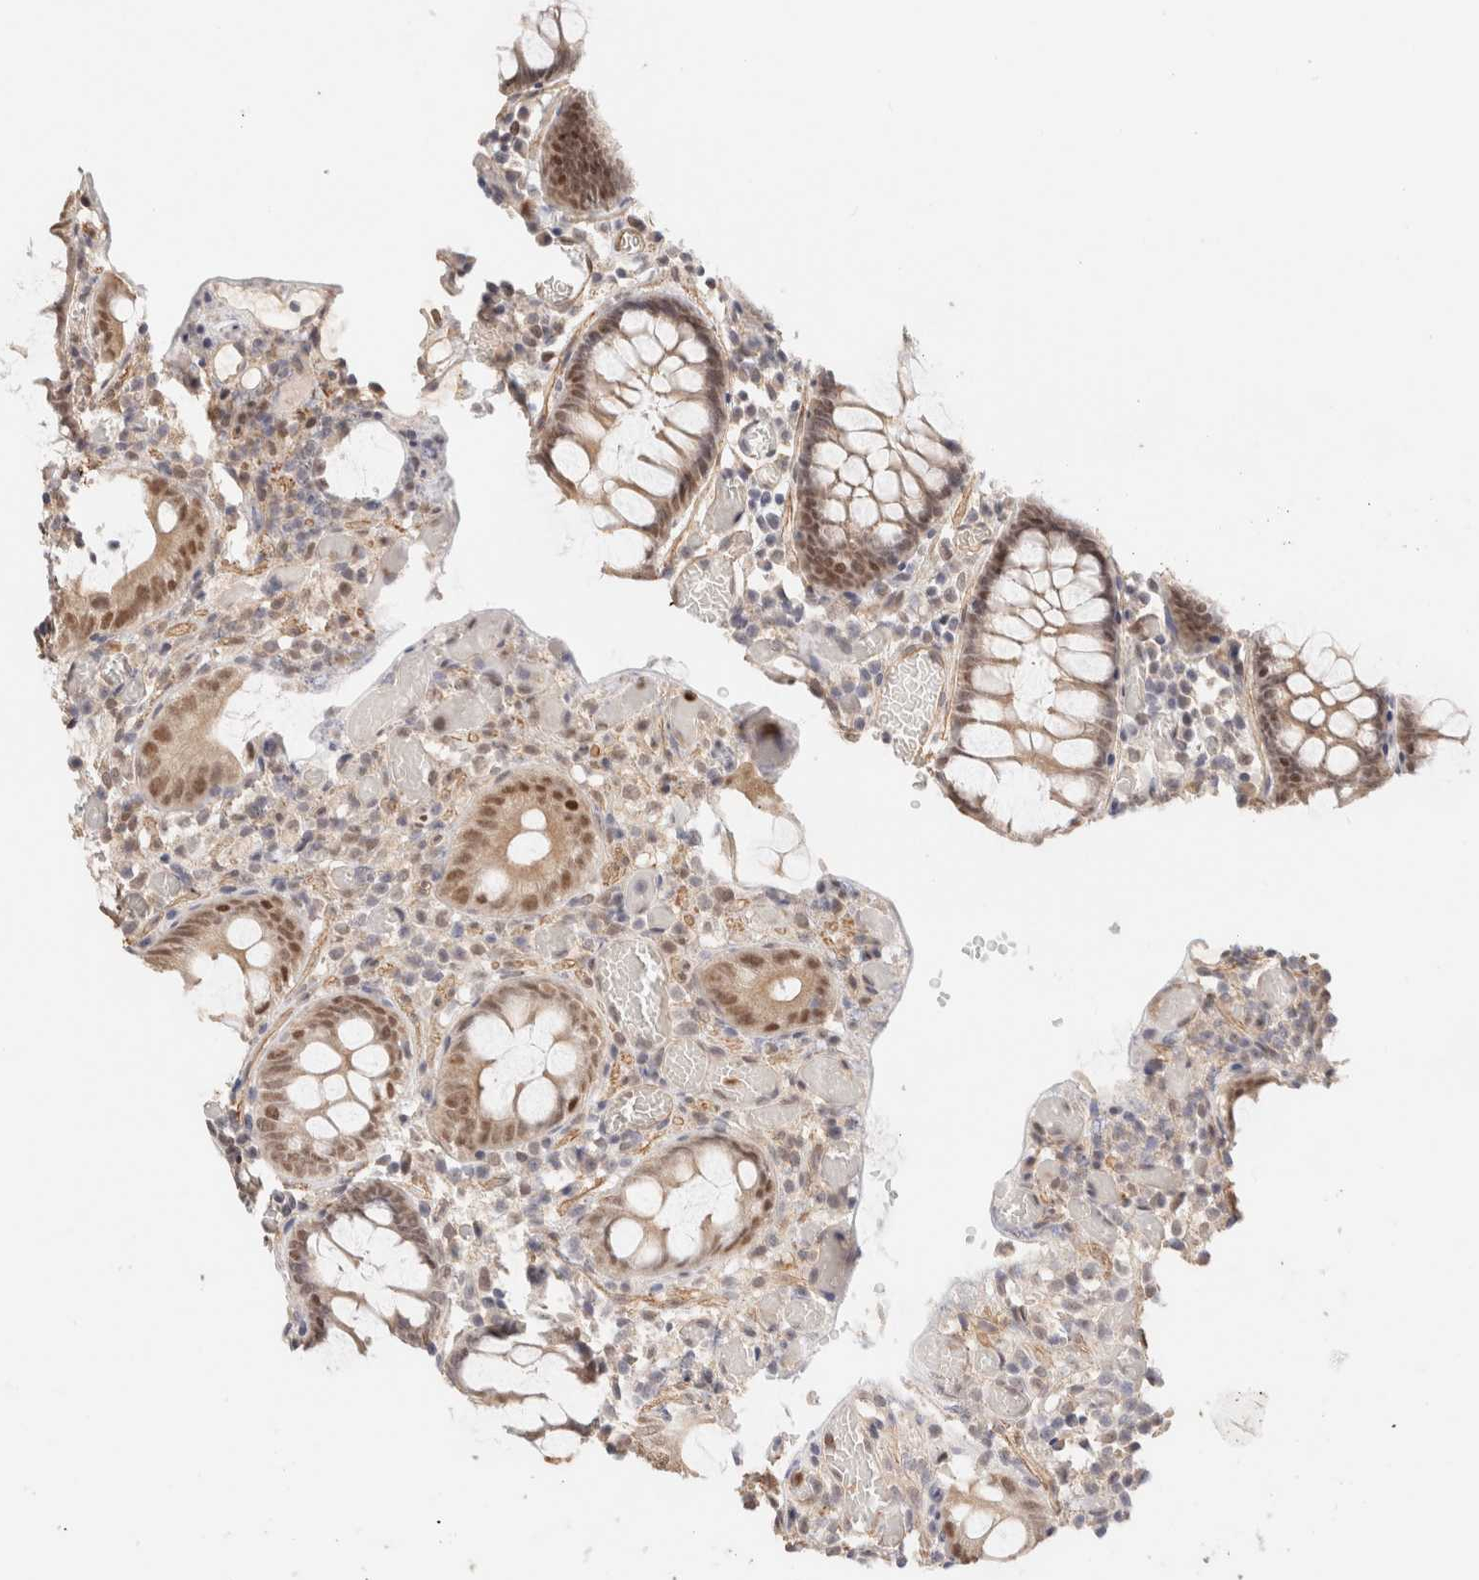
{"staining": {"intensity": "moderate", "quantity": ">75%", "location": "cytoplasmic/membranous"}, "tissue": "colon", "cell_type": "Endothelial cells", "image_type": "normal", "snomed": [{"axis": "morphology", "description": "Normal tissue, NOS"}, {"axis": "topography", "description": "Colon"}], "caption": "Colon stained with immunohistochemistry (IHC) reveals moderate cytoplasmic/membranous expression in about >75% of endothelial cells.", "gene": "BRPF3", "patient": {"sex": "male", "age": 14}}